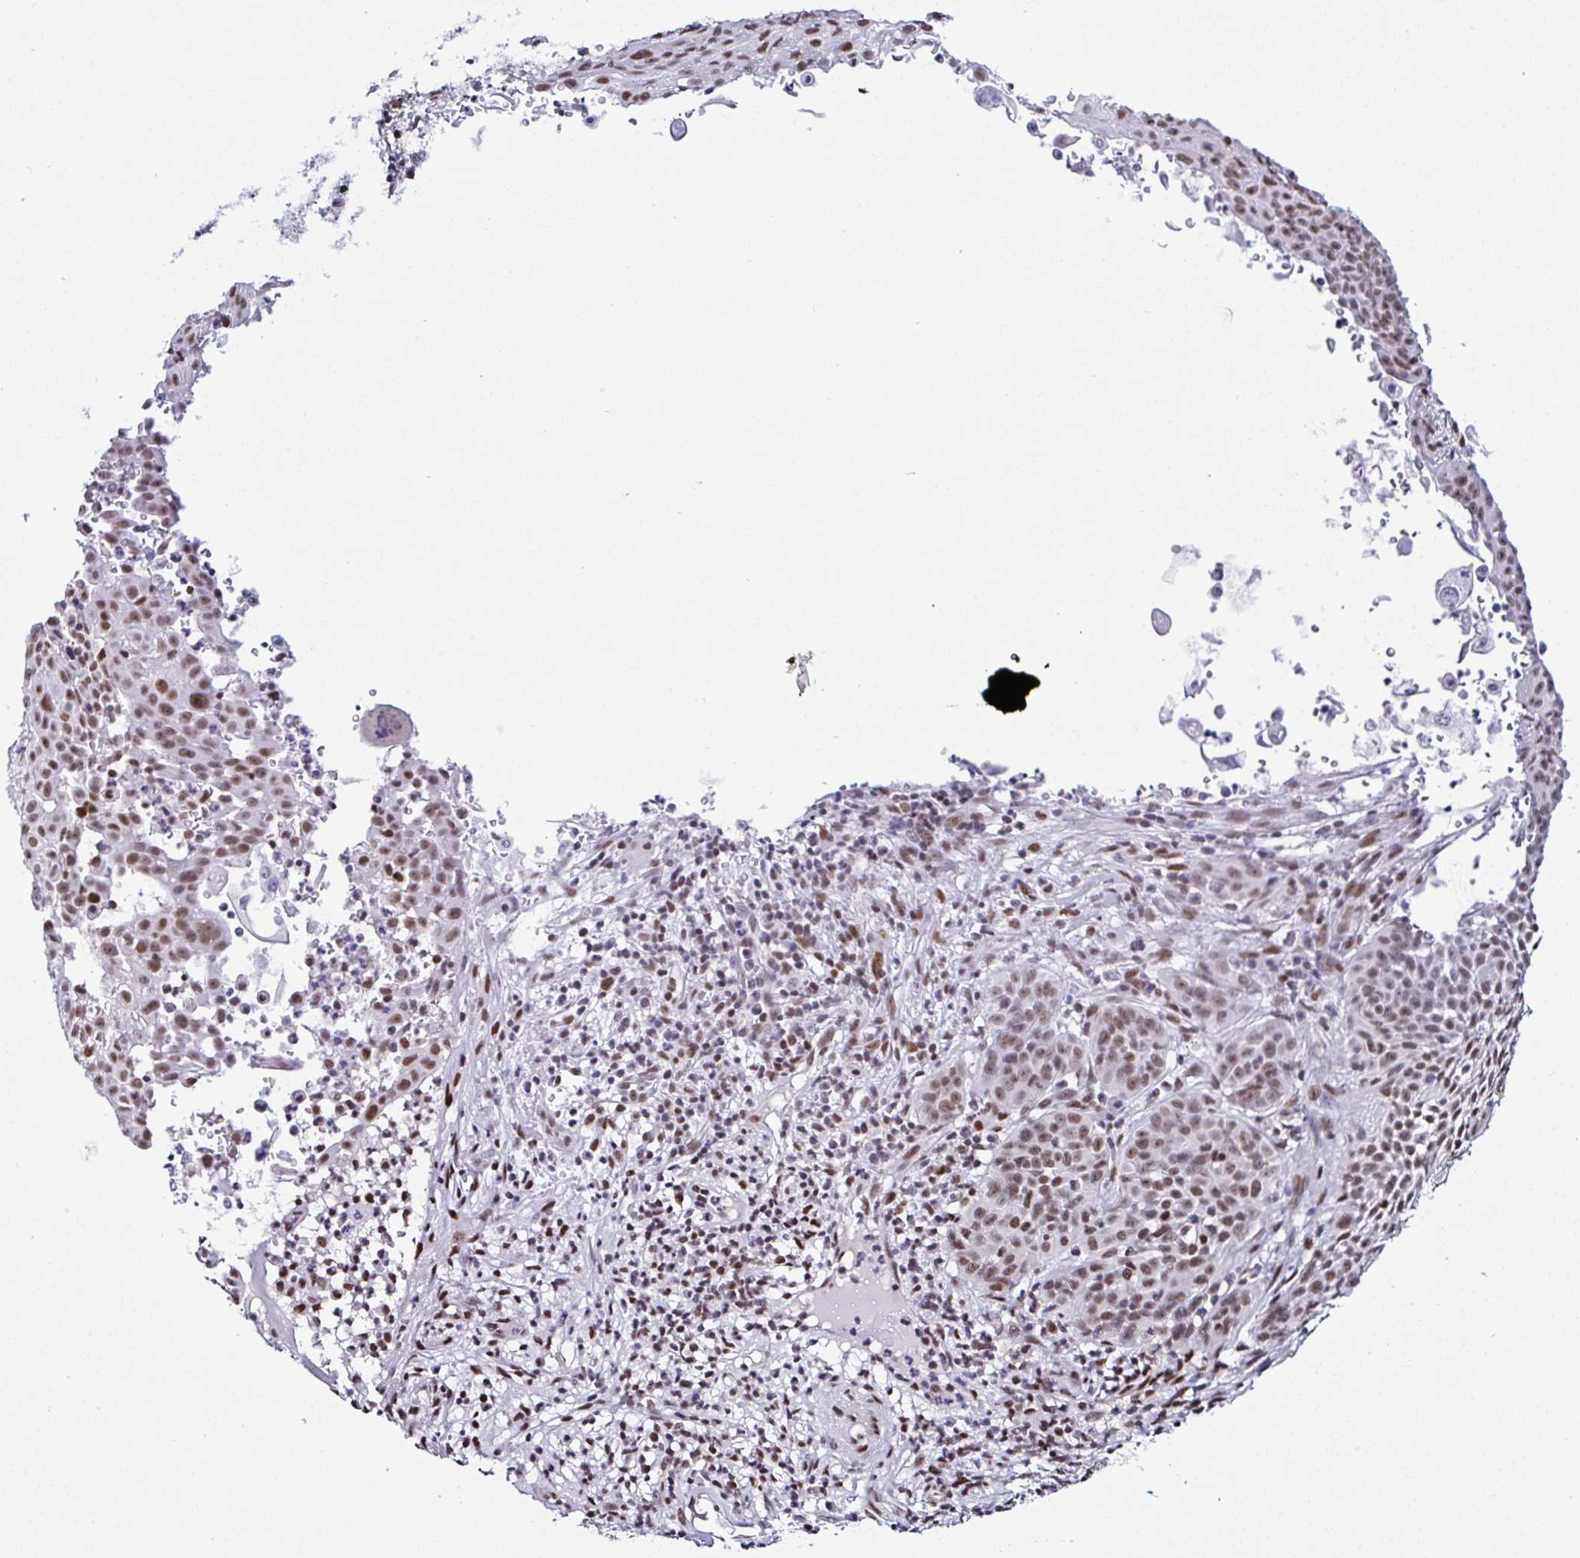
{"staining": {"intensity": "moderate", "quantity": ">75%", "location": "nuclear"}, "tissue": "skin cancer", "cell_type": "Tumor cells", "image_type": "cancer", "snomed": [{"axis": "morphology", "description": "Squamous cell carcinoma, NOS"}, {"axis": "topography", "description": "Skin"}], "caption": "Tumor cells reveal medium levels of moderate nuclear positivity in about >75% of cells in squamous cell carcinoma (skin).", "gene": "DR1", "patient": {"sex": "male", "age": 24}}